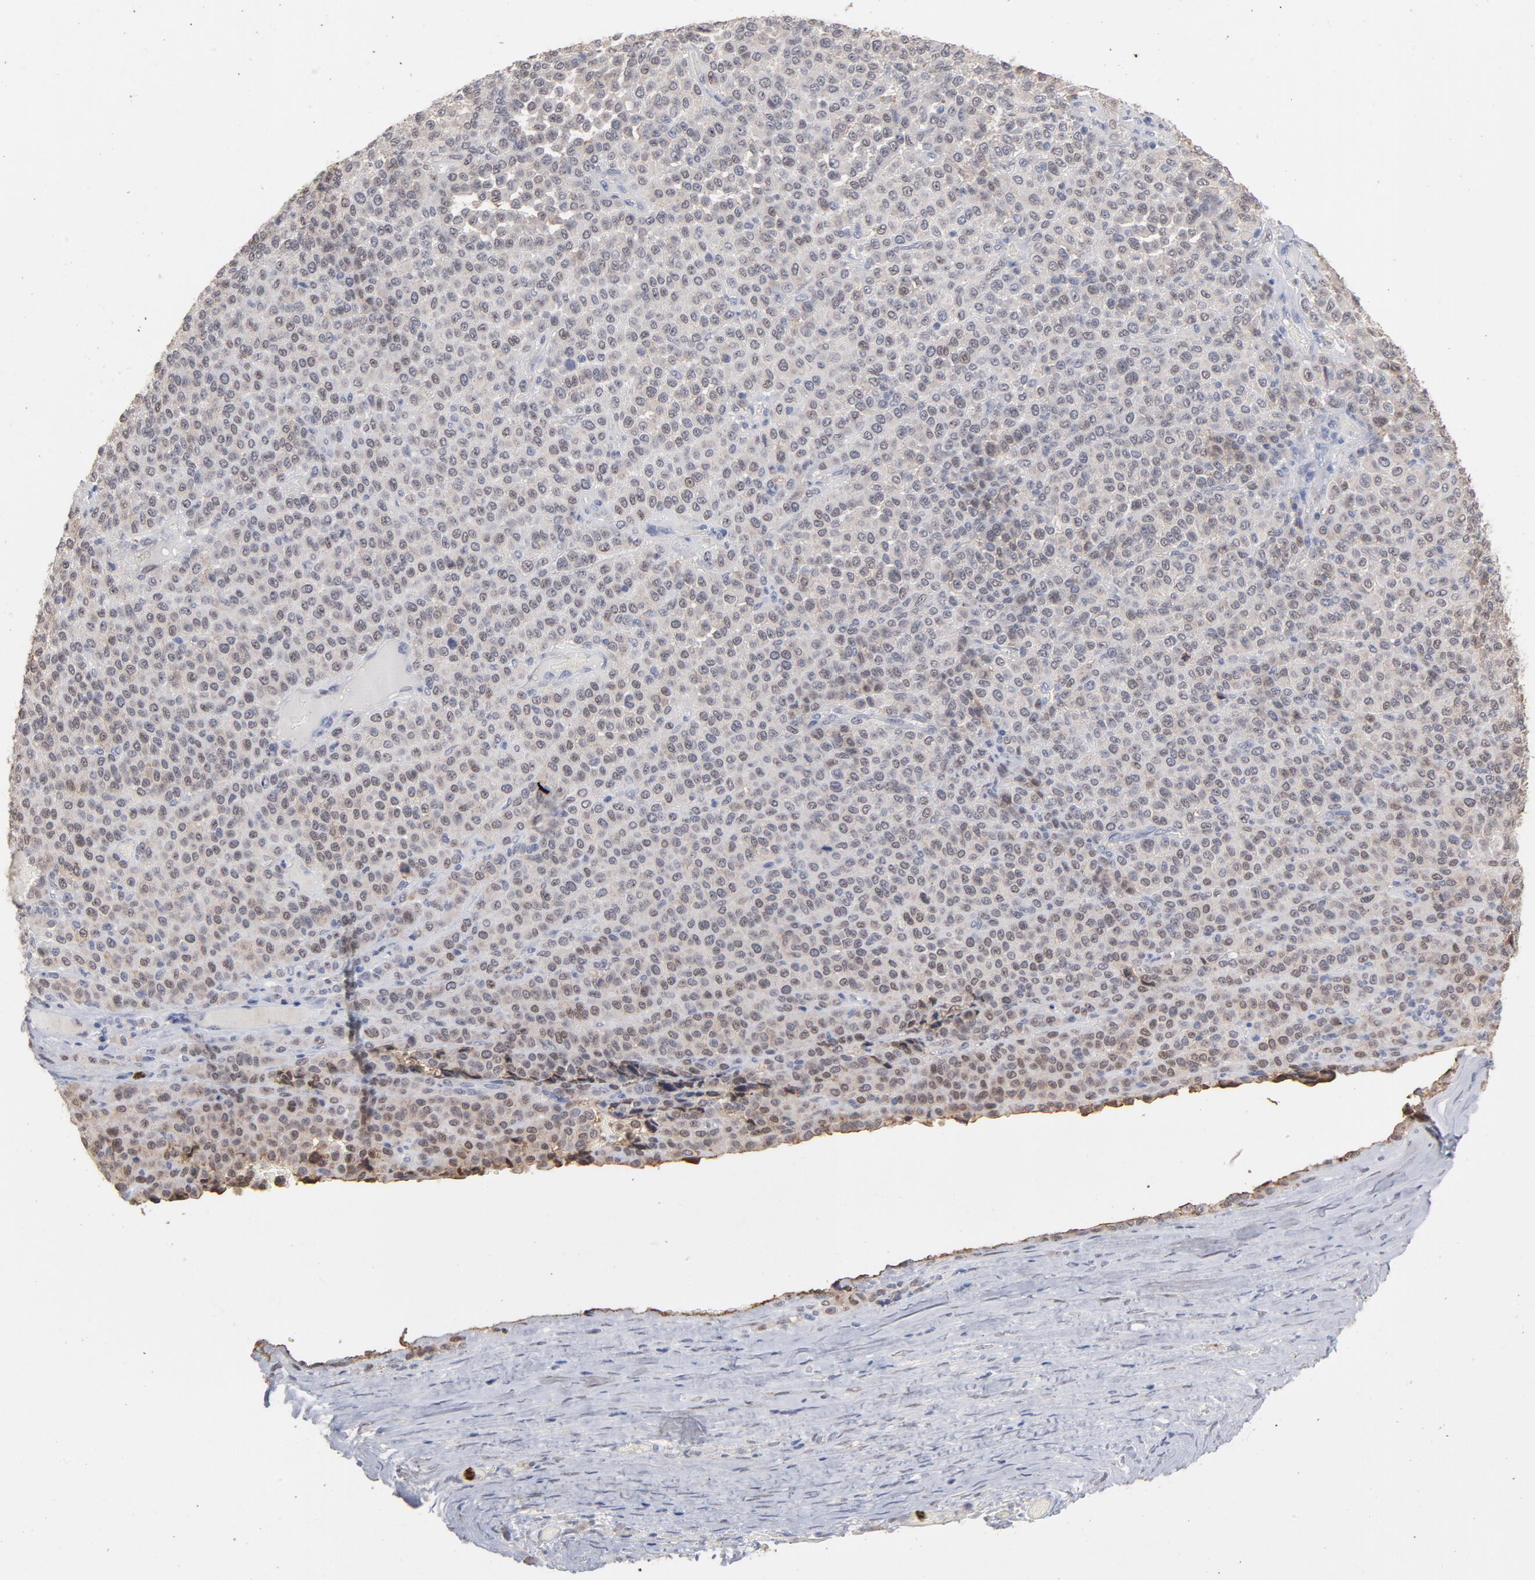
{"staining": {"intensity": "weak", "quantity": "25%-75%", "location": "cytoplasmic/membranous,nuclear"}, "tissue": "melanoma", "cell_type": "Tumor cells", "image_type": "cancer", "snomed": [{"axis": "morphology", "description": "Malignant melanoma, Metastatic site"}, {"axis": "topography", "description": "Pancreas"}], "caption": "Weak cytoplasmic/membranous and nuclear positivity for a protein is seen in about 25%-75% of tumor cells of malignant melanoma (metastatic site) using IHC.", "gene": "PNMA1", "patient": {"sex": "female", "age": 30}}